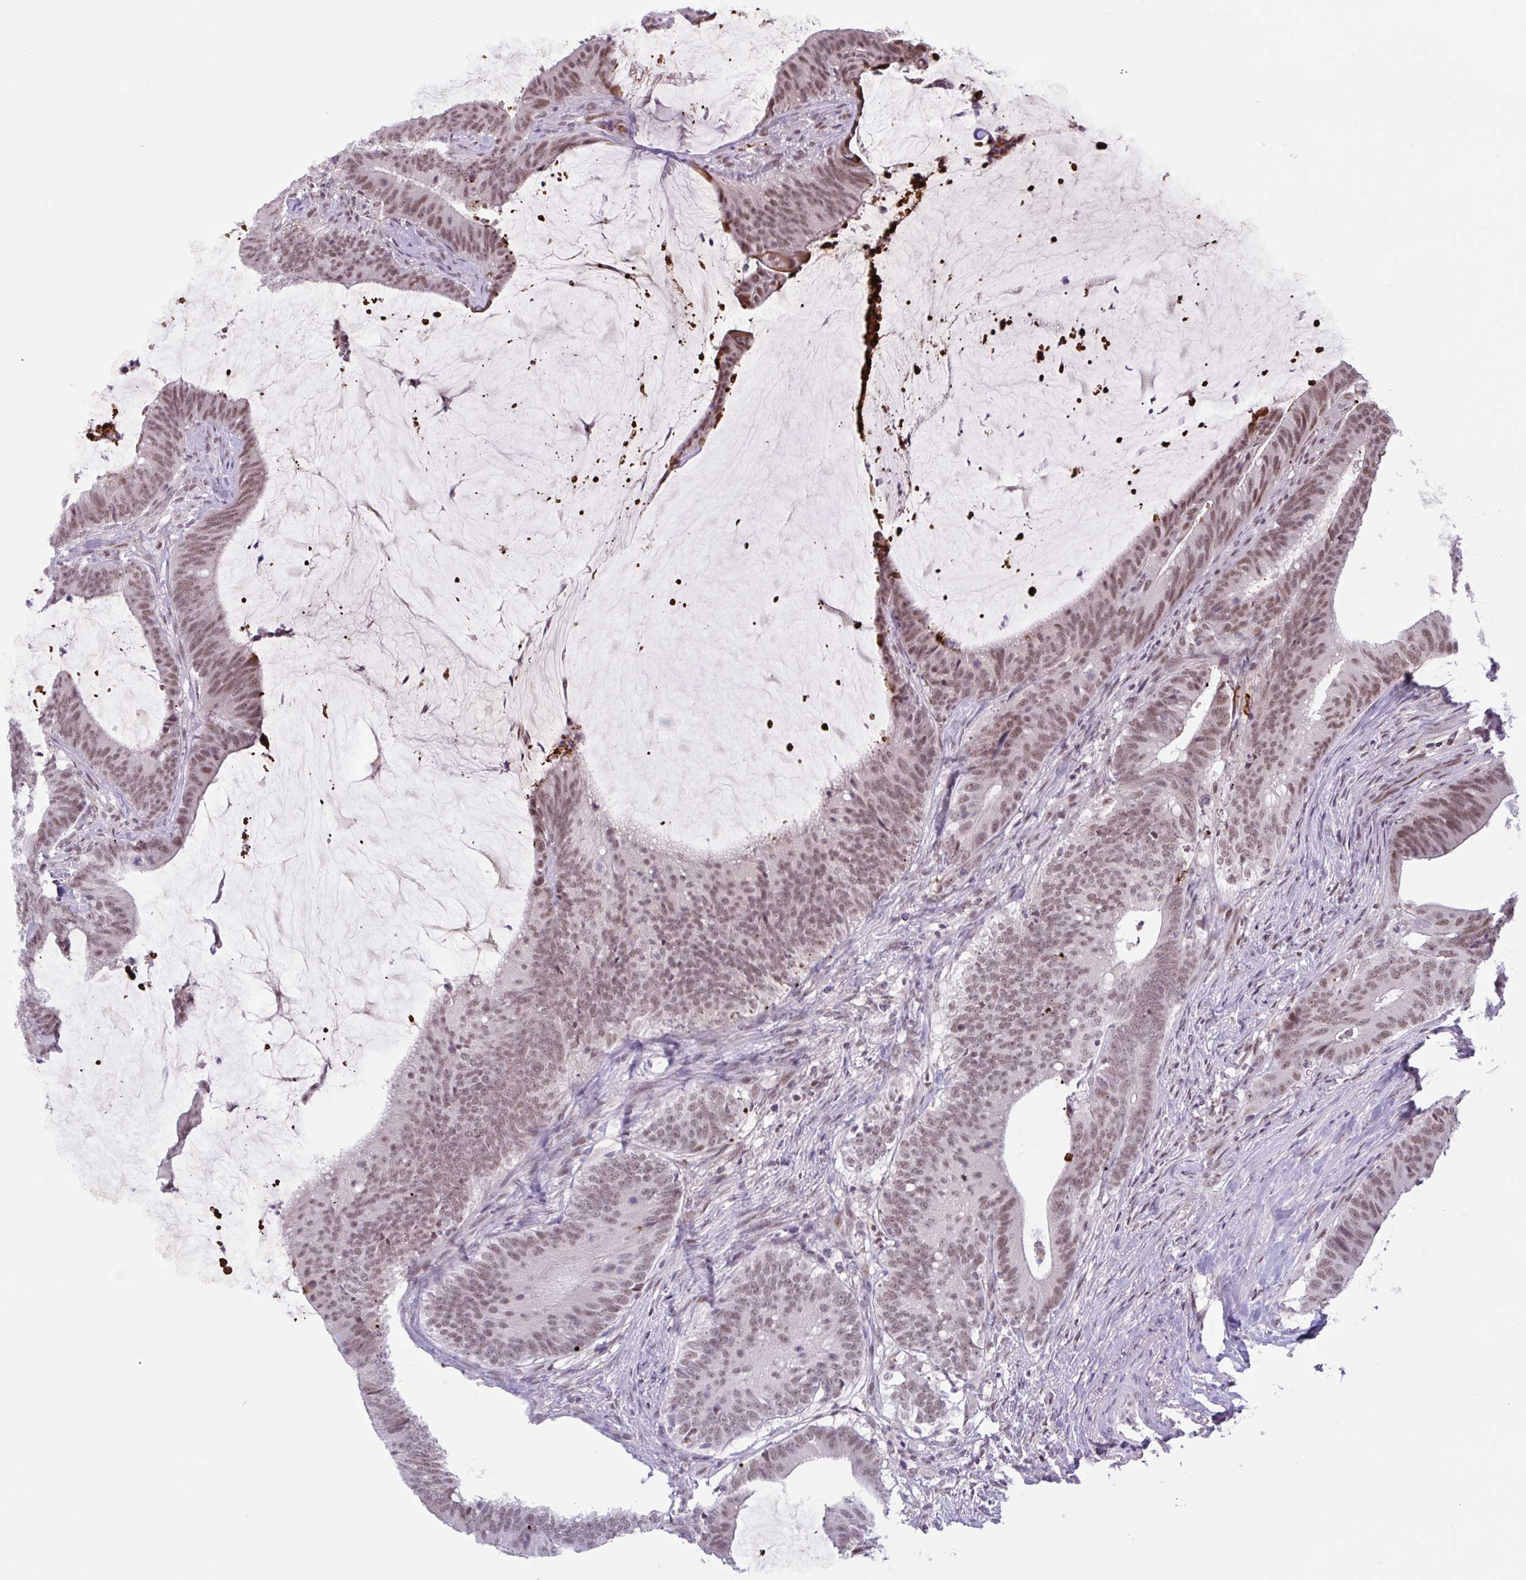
{"staining": {"intensity": "moderate", "quantity": ">75%", "location": "nuclear"}, "tissue": "colorectal cancer", "cell_type": "Tumor cells", "image_type": "cancer", "snomed": [{"axis": "morphology", "description": "Adenocarcinoma, NOS"}, {"axis": "topography", "description": "Colon"}], "caption": "Colorectal cancer (adenocarcinoma) stained with DAB (3,3'-diaminobenzidine) immunohistochemistry shows medium levels of moderate nuclear expression in about >75% of tumor cells.", "gene": "PLG", "patient": {"sex": "female", "age": 43}}